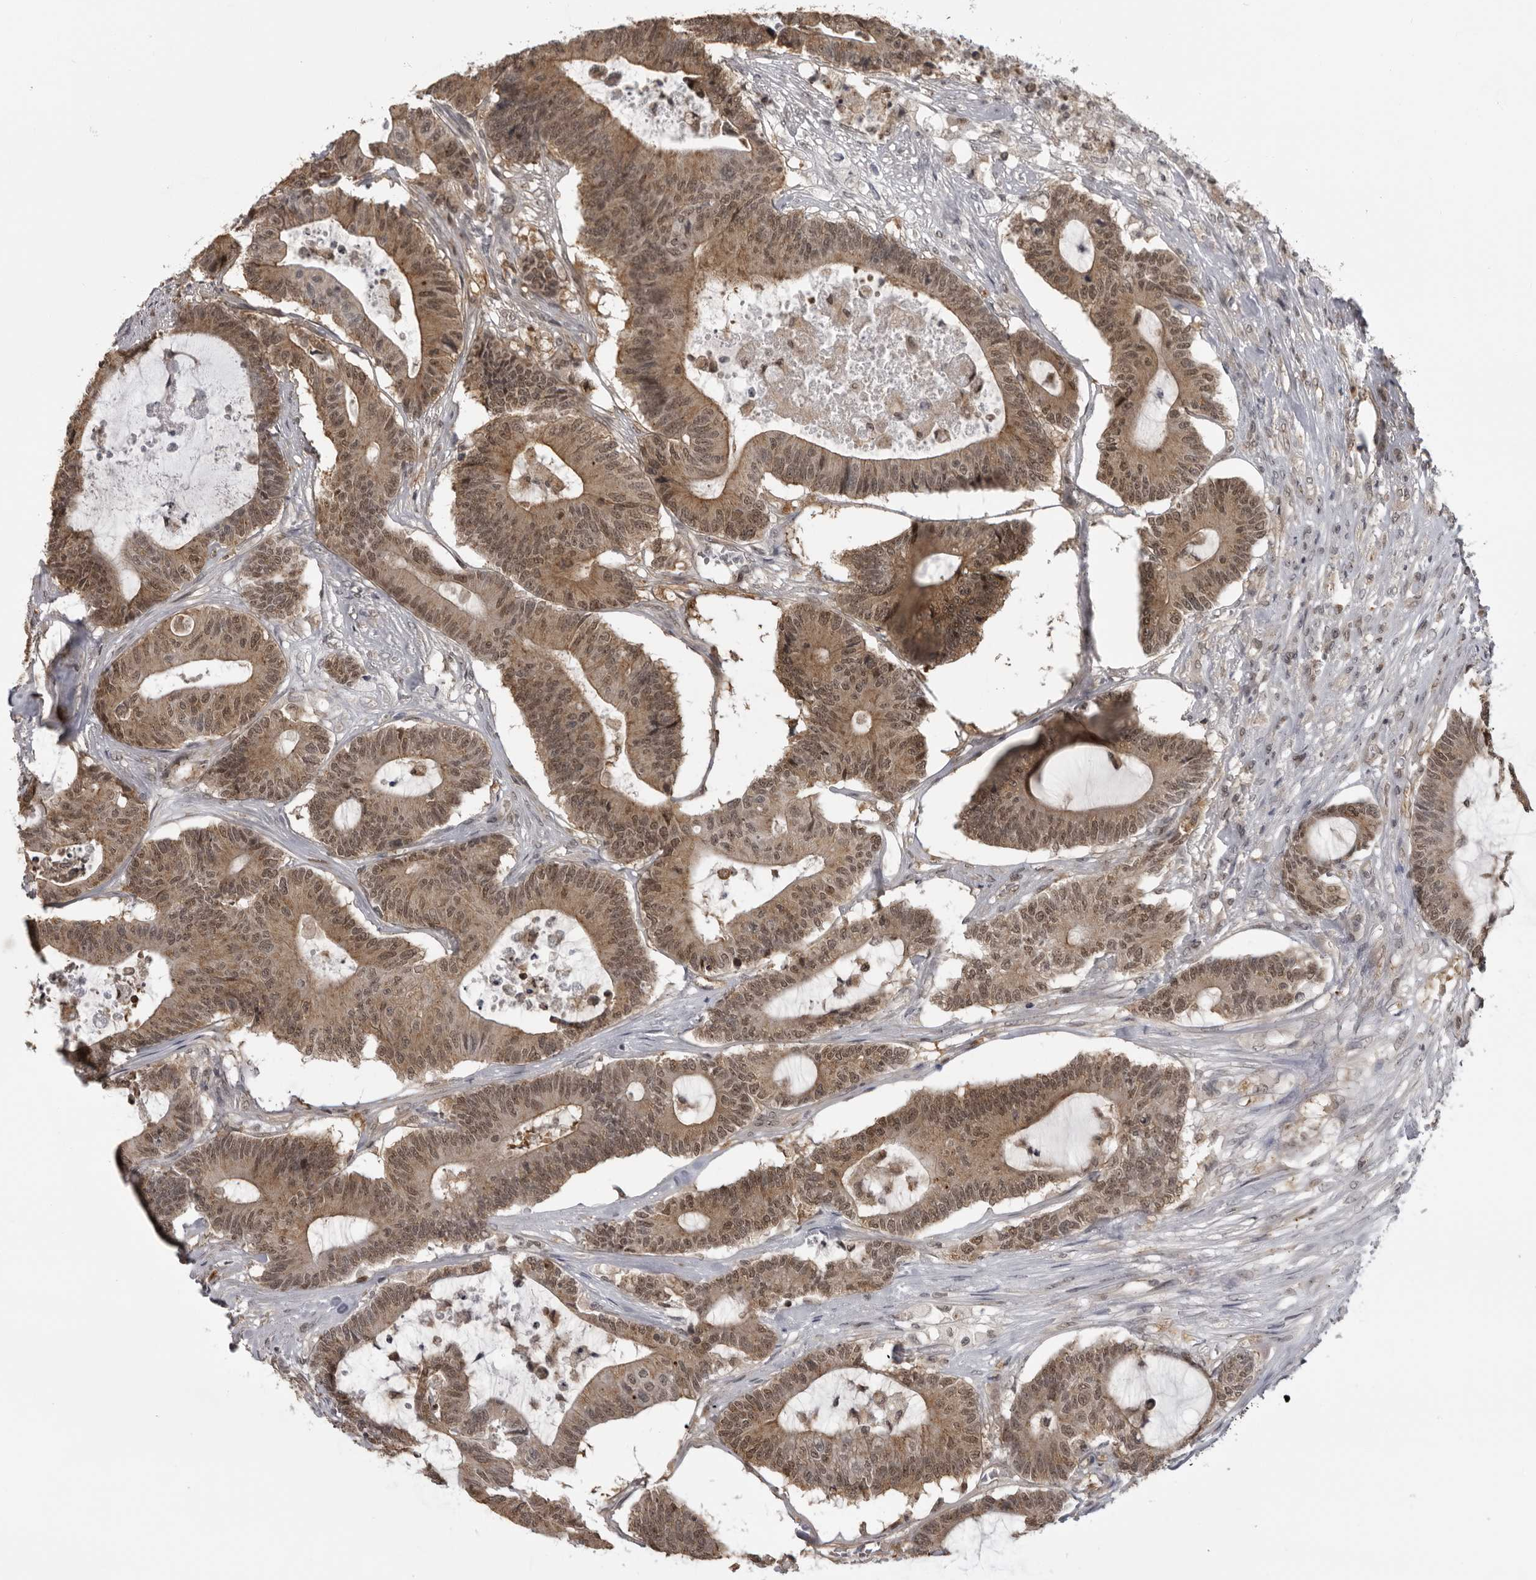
{"staining": {"intensity": "moderate", "quantity": ">75%", "location": "cytoplasmic/membranous,nuclear"}, "tissue": "colorectal cancer", "cell_type": "Tumor cells", "image_type": "cancer", "snomed": [{"axis": "morphology", "description": "Adenocarcinoma, NOS"}, {"axis": "topography", "description": "Colon"}], "caption": "This is a histology image of immunohistochemistry staining of colorectal cancer (adenocarcinoma), which shows moderate staining in the cytoplasmic/membranous and nuclear of tumor cells.", "gene": "PDCL3", "patient": {"sex": "female", "age": 84}}